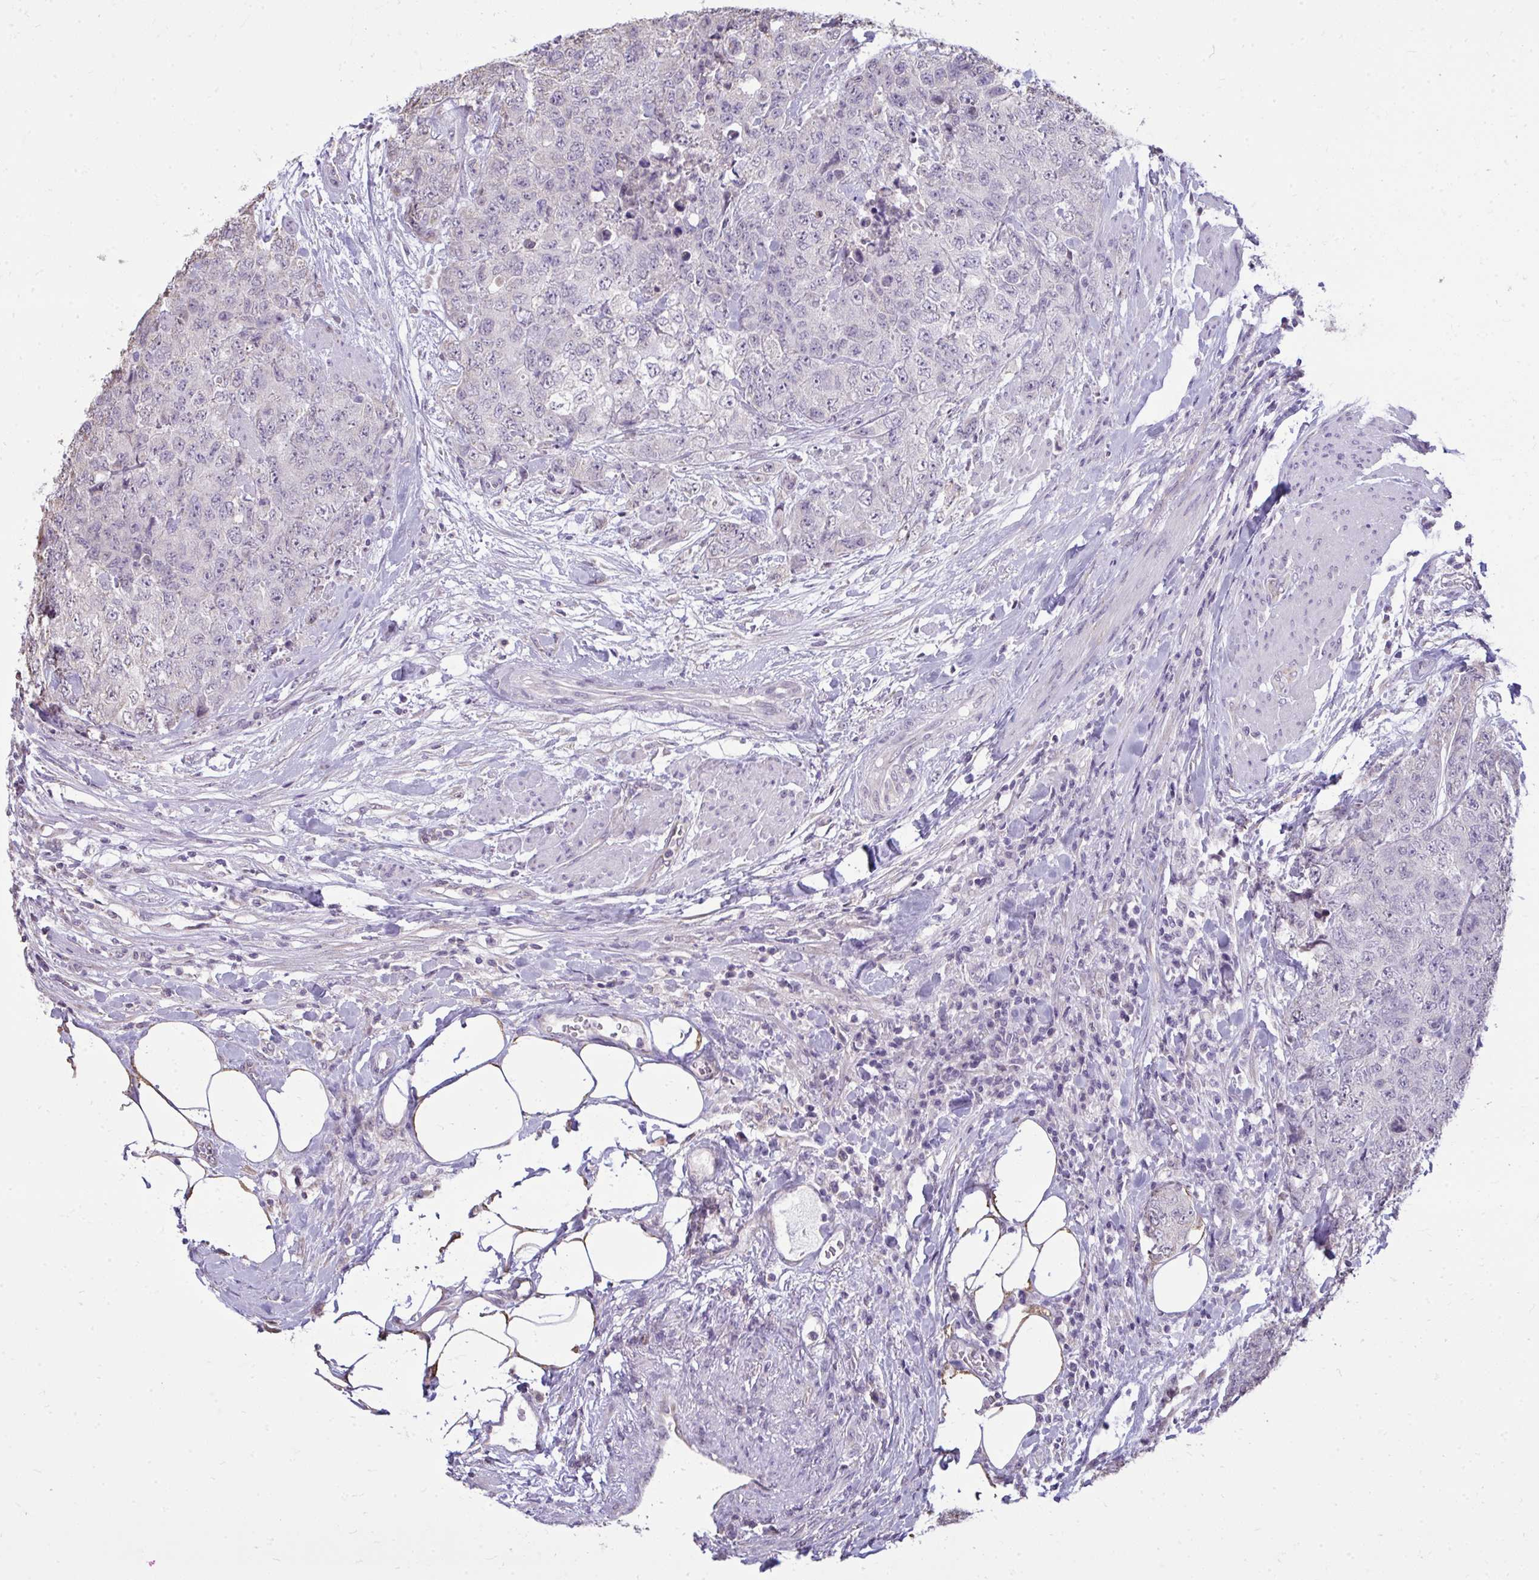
{"staining": {"intensity": "negative", "quantity": "none", "location": "none"}, "tissue": "urothelial cancer", "cell_type": "Tumor cells", "image_type": "cancer", "snomed": [{"axis": "morphology", "description": "Urothelial carcinoma, High grade"}, {"axis": "topography", "description": "Urinary bladder"}], "caption": "There is no significant staining in tumor cells of urothelial cancer. (Brightfield microscopy of DAB (3,3'-diaminobenzidine) immunohistochemistry (IHC) at high magnification).", "gene": "NPPA", "patient": {"sex": "female", "age": 78}}